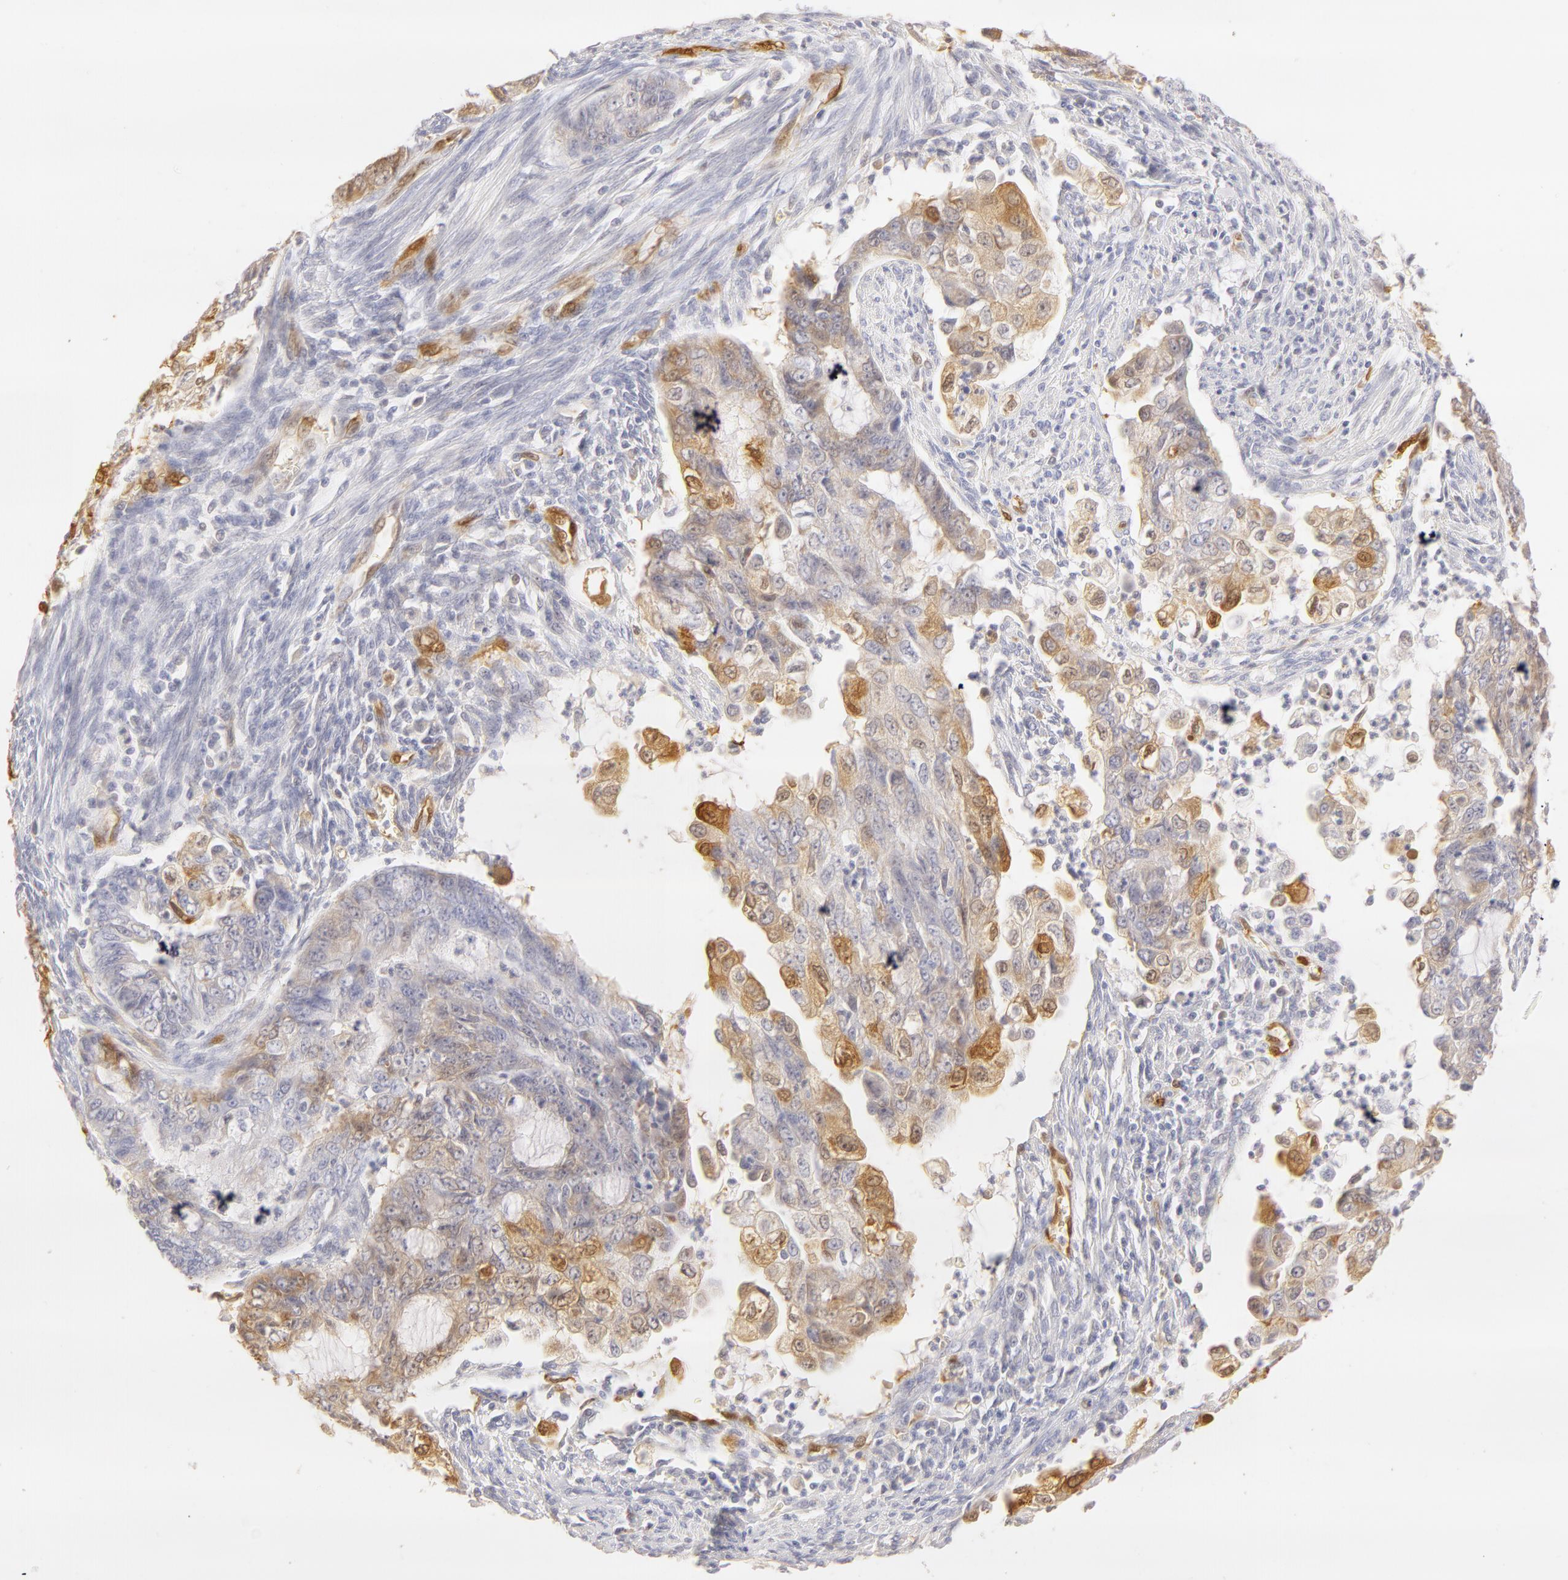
{"staining": {"intensity": "negative", "quantity": "none", "location": "none"}, "tissue": "endometrial cancer", "cell_type": "Tumor cells", "image_type": "cancer", "snomed": [{"axis": "morphology", "description": "Adenocarcinoma, NOS"}, {"axis": "topography", "description": "Endometrium"}], "caption": "There is no significant expression in tumor cells of endometrial cancer (adenocarcinoma). (Brightfield microscopy of DAB (3,3'-diaminobenzidine) immunohistochemistry (IHC) at high magnification).", "gene": "CA2", "patient": {"sex": "female", "age": 75}}